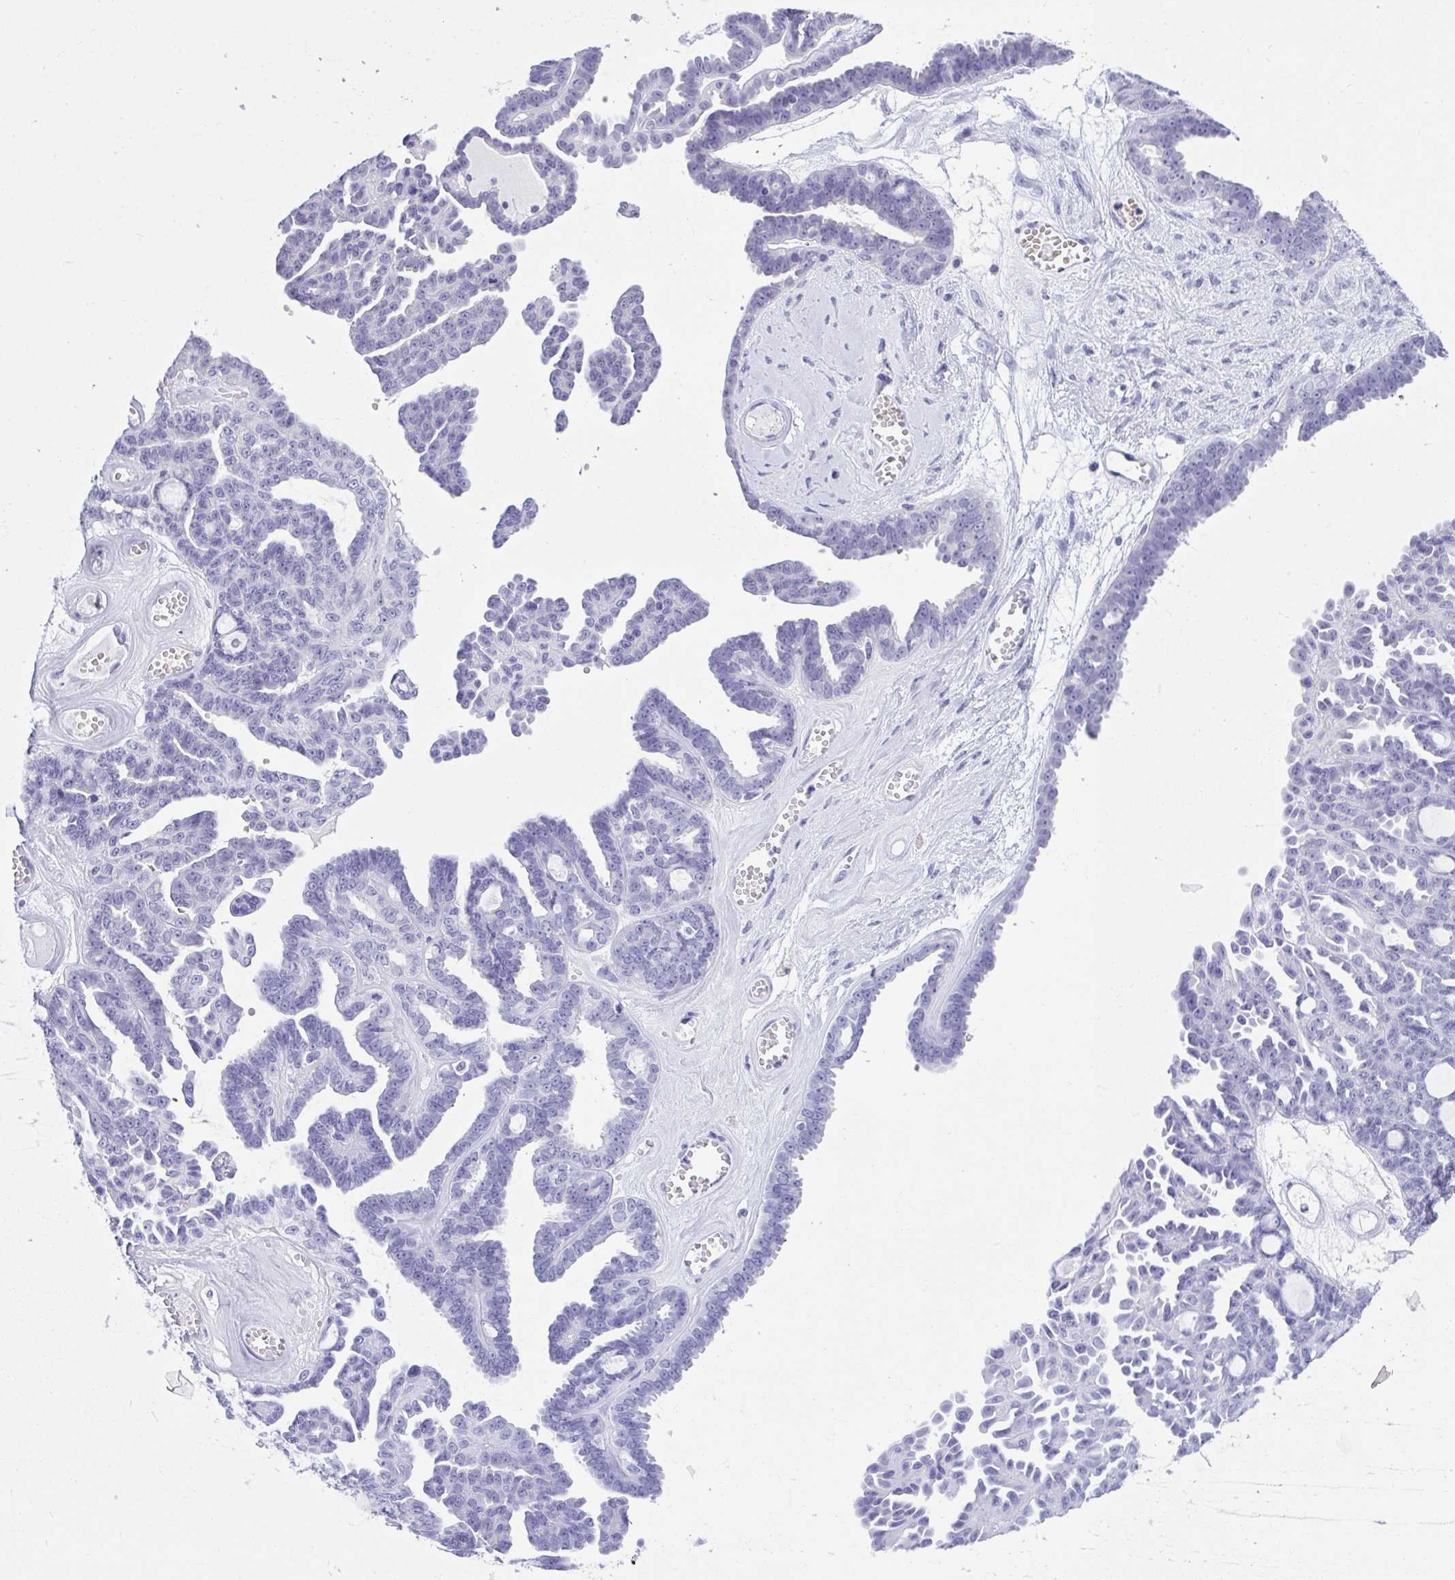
{"staining": {"intensity": "negative", "quantity": "none", "location": "none"}, "tissue": "ovarian cancer", "cell_type": "Tumor cells", "image_type": "cancer", "snomed": [{"axis": "morphology", "description": "Cystadenocarcinoma, serous, NOS"}, {"axis": "topography", "description": "Ovary"}], "caption": "Tumor cells are negative for brown protein staining in ovarian cancer (serous cystadenocarcinoma).", "gene": "PPP1CA", "patient": {"sex": "female", "age": 71}}